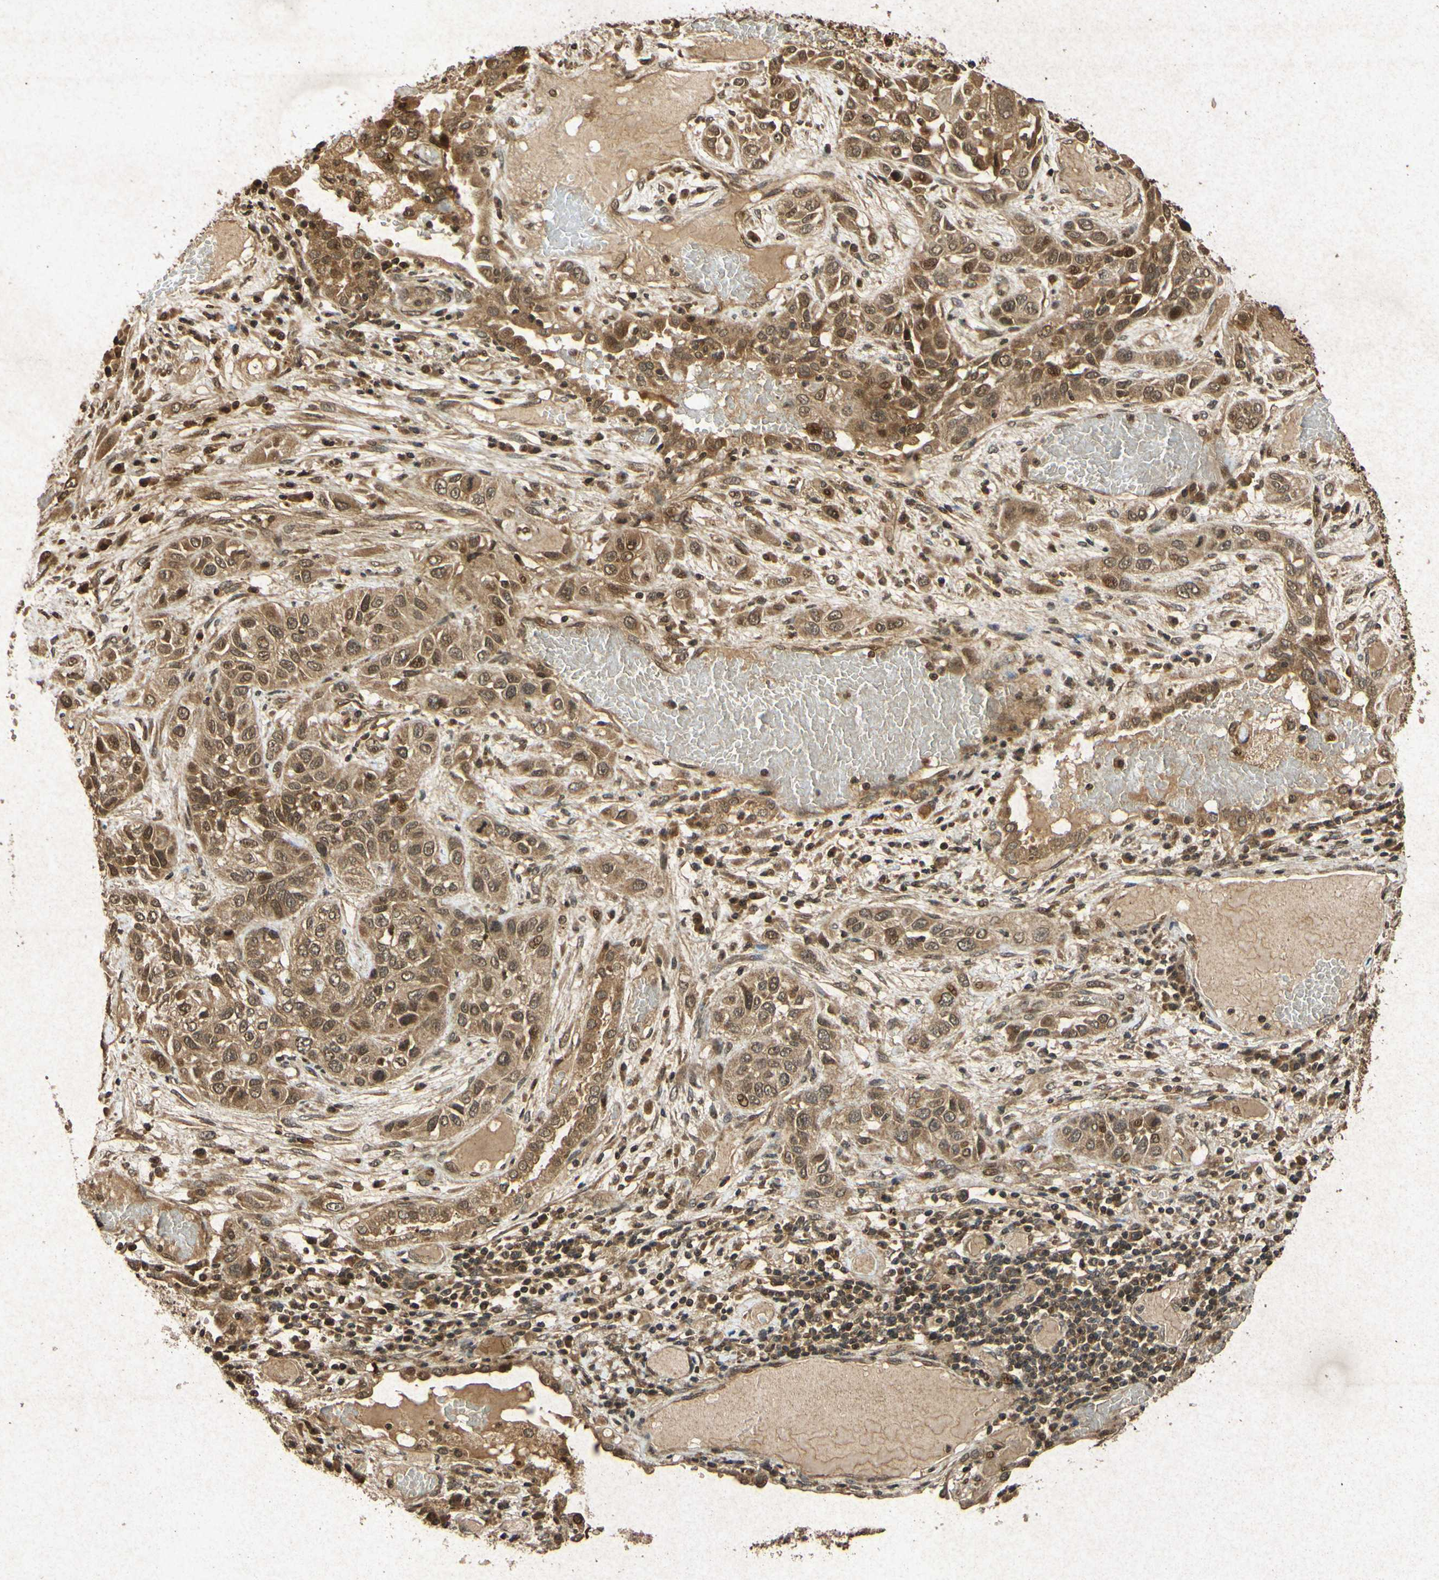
{"staining": {"intensity": "moderate", "quantity": ">75%", "location": "cytoplasmic/membranous,nuclear"}, "tissue": "lung cancer", "cell_type": "Tumor cells", "image_type": "cancer", "snomed": [{"axis": "morphology", "description": "Squamous cell carcinoma, NOS"}, {"axis": "topography", "description": "Lung"}], "caption": "Tumor cells display medium levels of moderate cytoplasmic/membranous and nuclear expression in about >75% of cells in lung squamous cell carcinoma.", "gene": "ATP6V1H", "patient": {"sex": "male", "age": 71}}